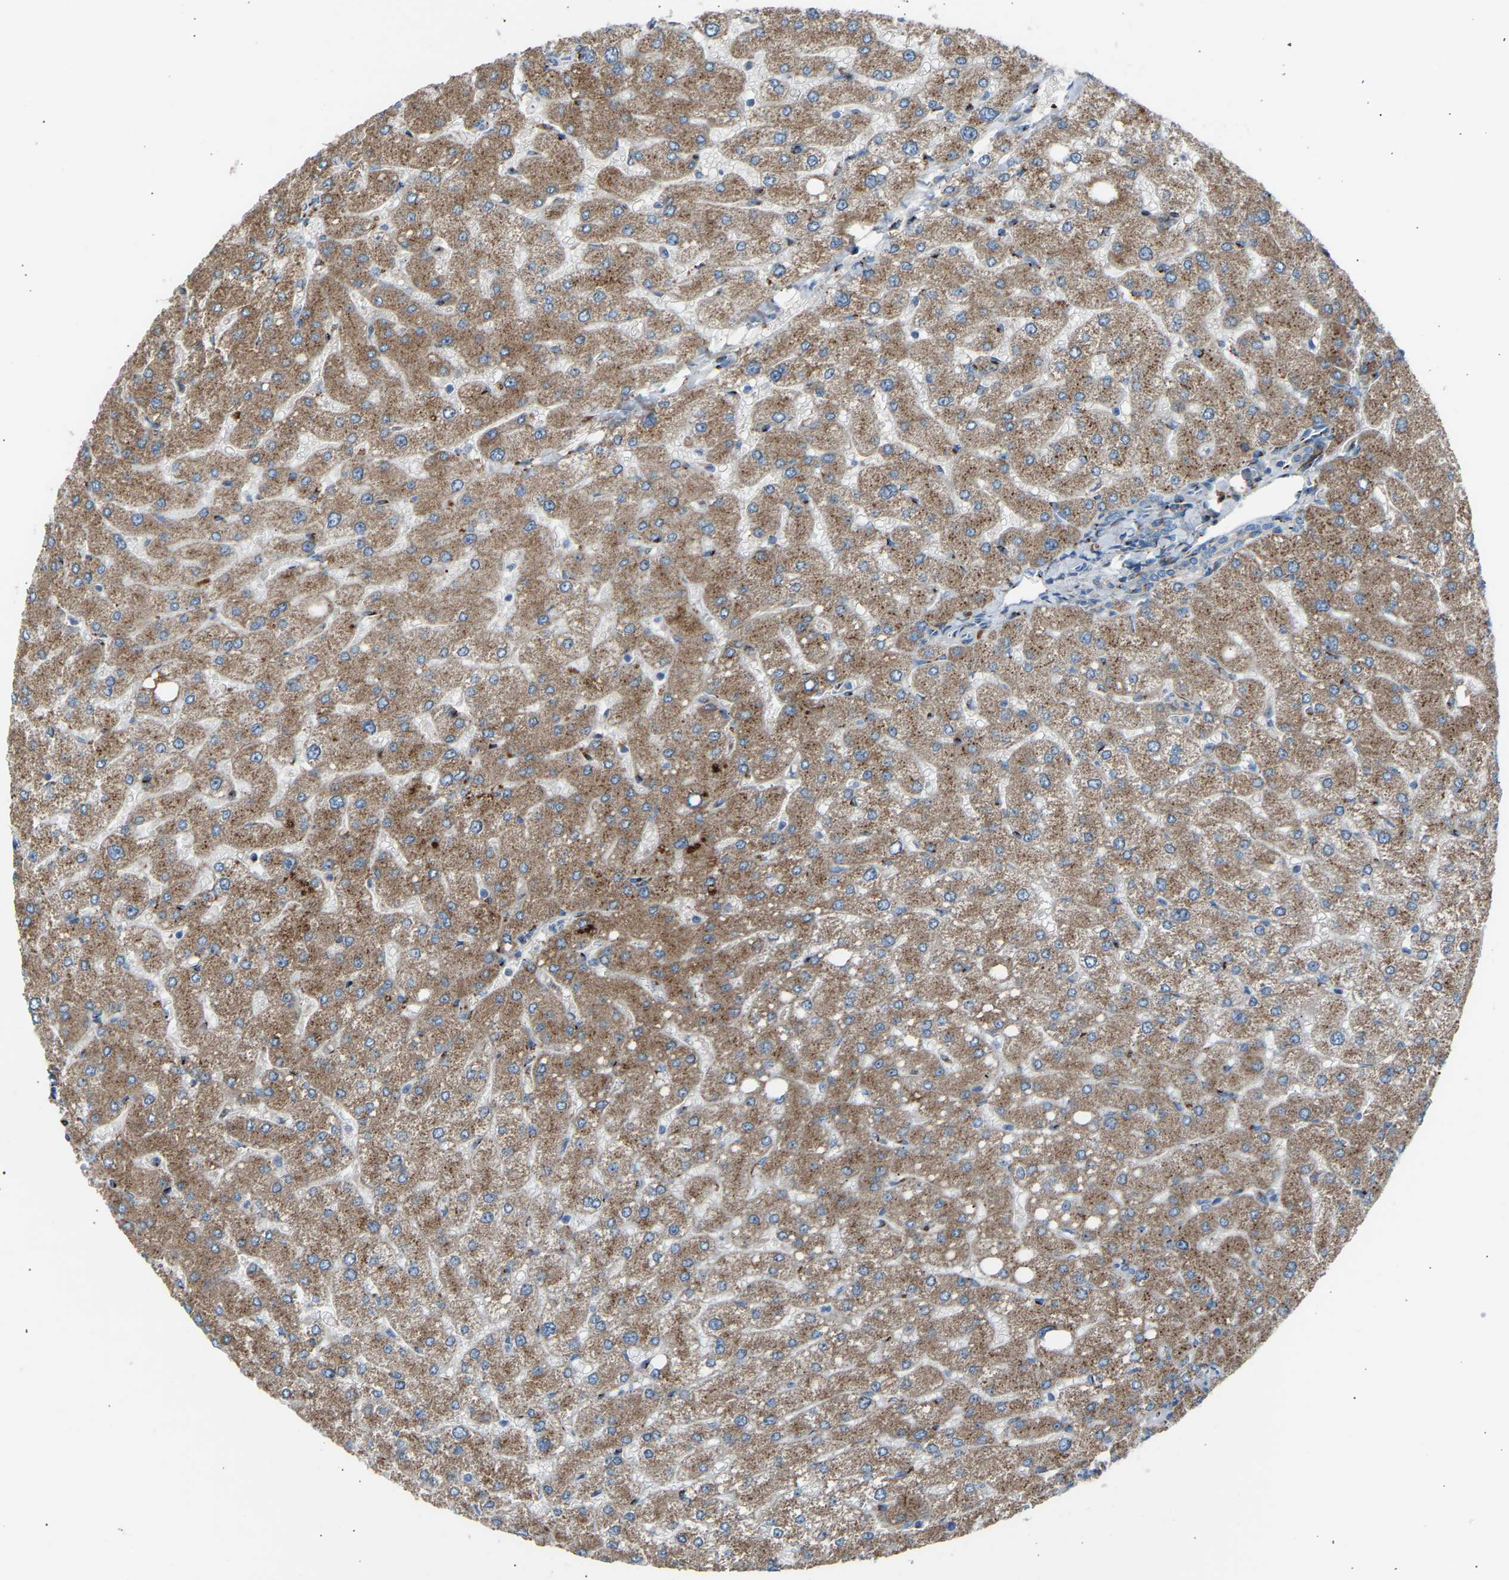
{"staining": {"intensity": "negative", "quantity": "none", "location": "none"}, "tissue": "liver", "cell_type": "Cholangiocytes", "image_type": "normal", "snomed": [{"axis": "morphology", "description": "Normal tissue, NOS"}, {"axis": "topography", "description": "Liver"}], "caption": "Micrograph shows no protein expression in cholangiocytes of benign liver.", "gene": "CYREN", "patient": {"sex": "male", "age": 55}}